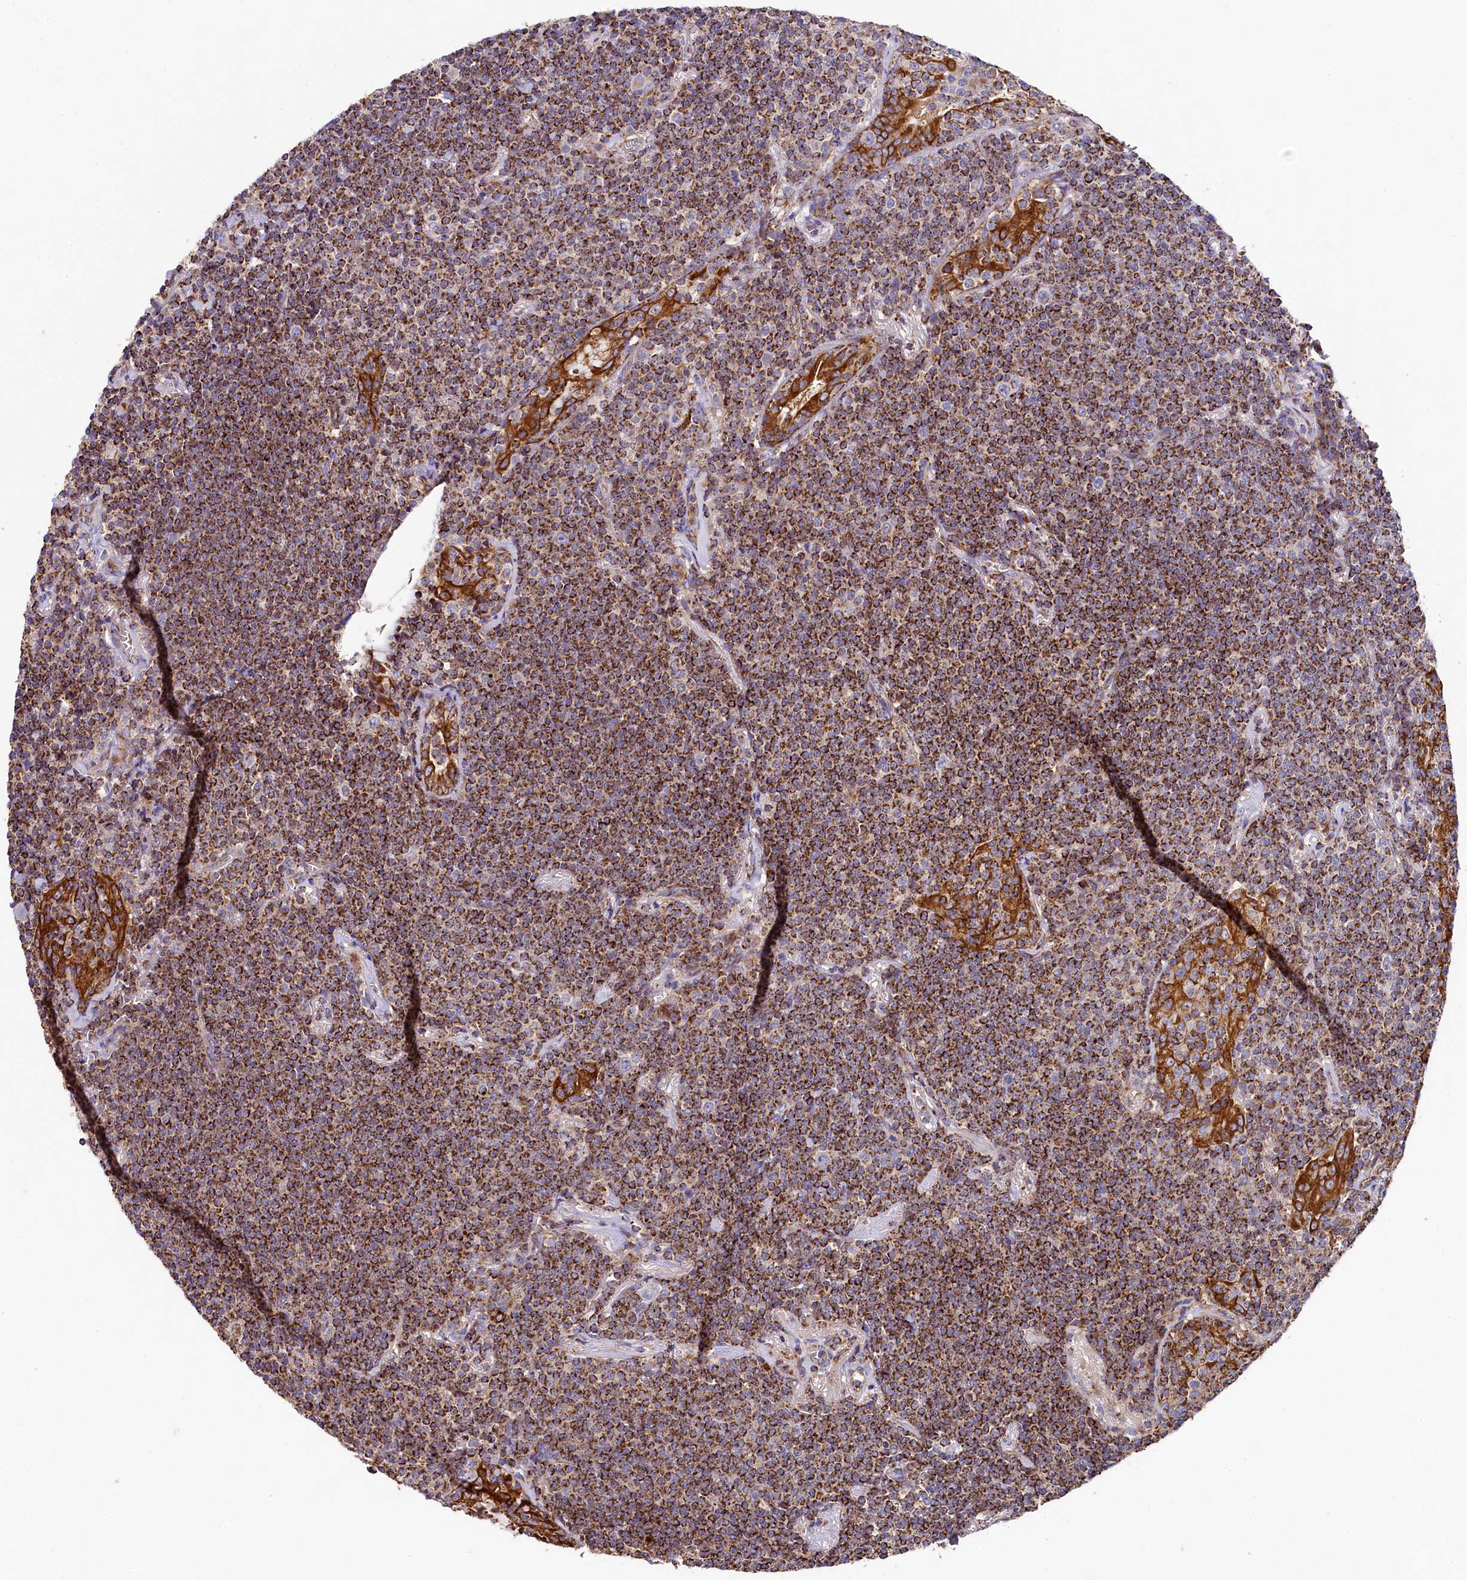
{"staining": {"intensity": "strong", "quantity": ">75%", "location": "cytoplasmic/membranous"}, "tissue": "lymphoma", "cell_type": "Tumor cells", "image_type": "cancer", "snomed": [{"axis": "morphology", "description": "Malignant lymphoma, non-Hodgkin's type, Low grade"}, {"axis": "topography", "description": "Lung"}], "caption": "A brown stain highlights strong cytoplasmic/membranous positivity of a protein in human lymphoma tumor cells.", "gene": "CLYBL", "patient": {"sex": "female", "age": 71}}